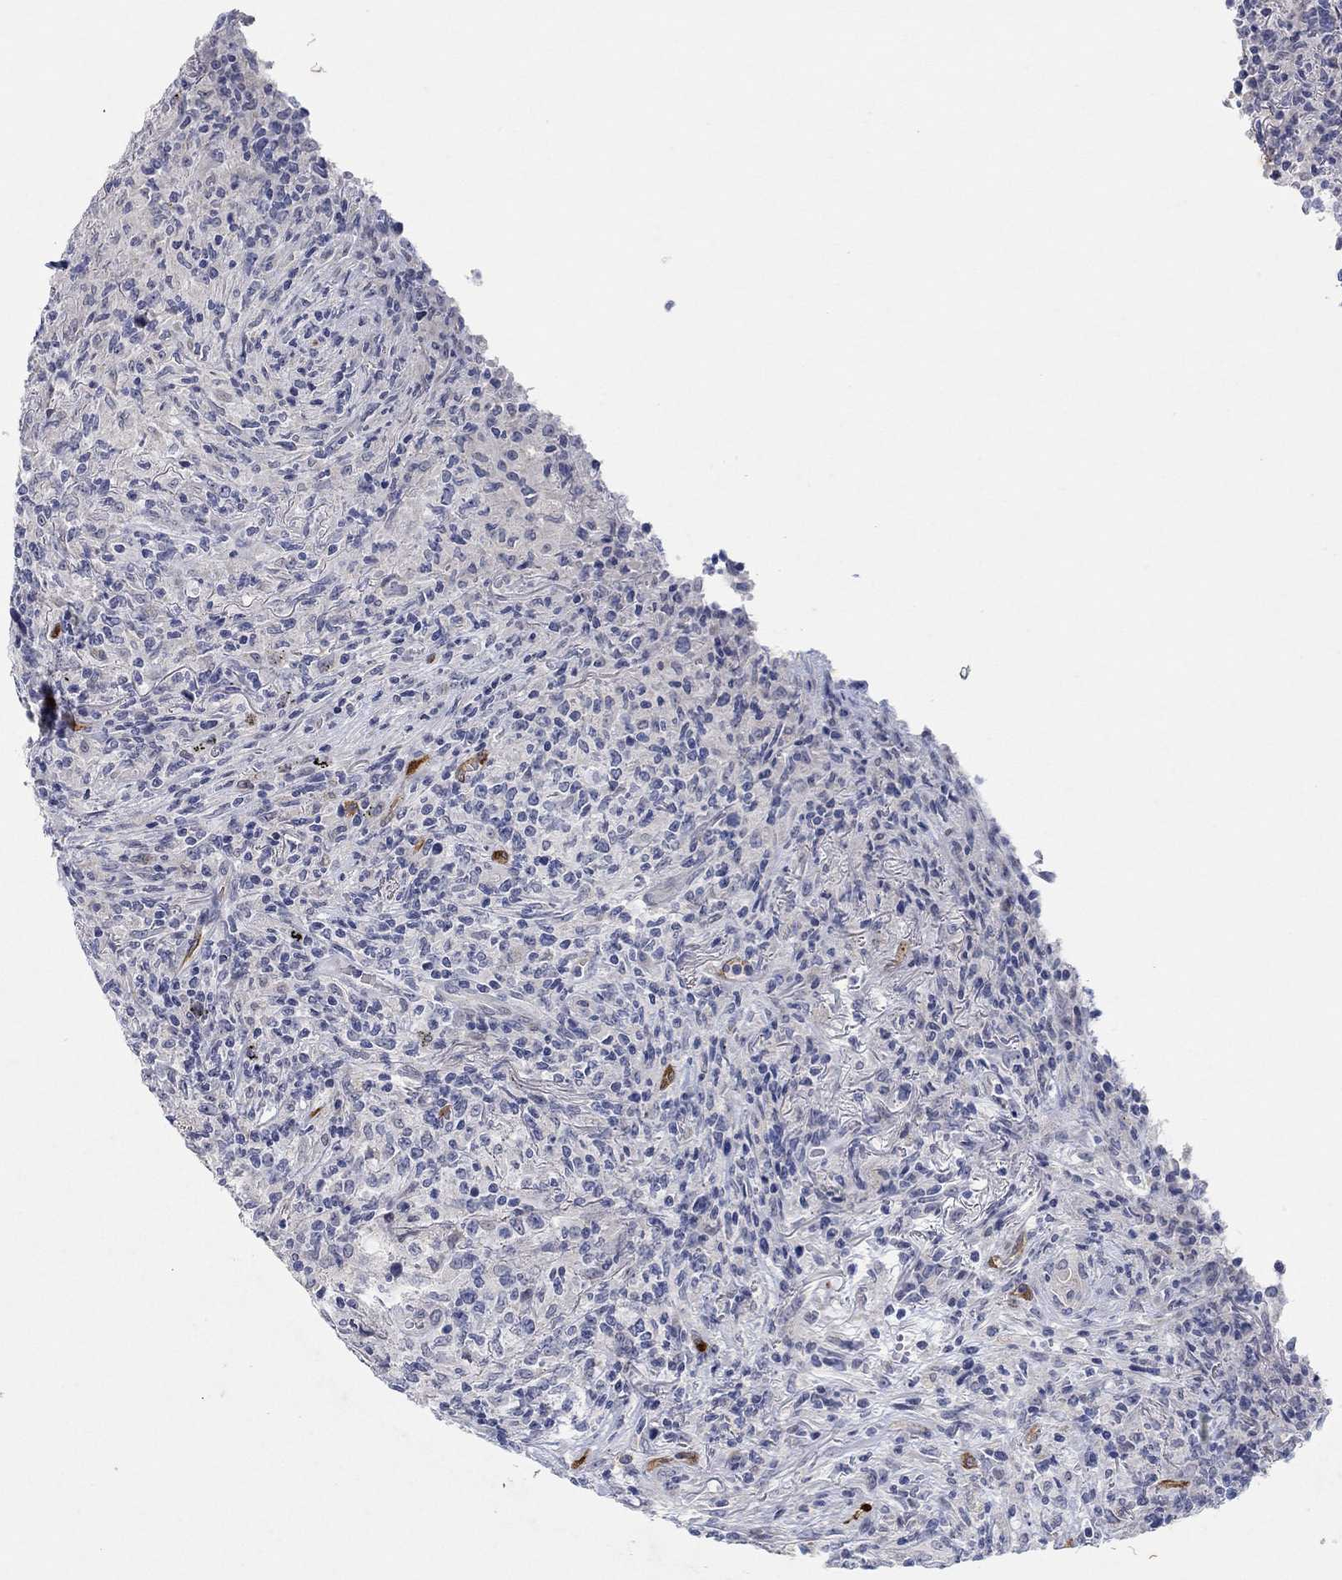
{"staining": {"intensity": "negative", "quantity": "none", "location": "none"}, "tissue": "lymphoma", "cell_type": "Tumor cells", "image_type": "cancer", "snomed": [{"axis": "morphology", "description": "Malignant lymphoma, non-Hodgkin's type, High grade"}, {"axis": "topography", "description": "Lung"}], "caption": "Immunohistochemistry (IHC) of human lymphoma exhibits no staining in tumor cells.", "gene": "VAT1L", "patient": {"sex": "male", "age": 79}}